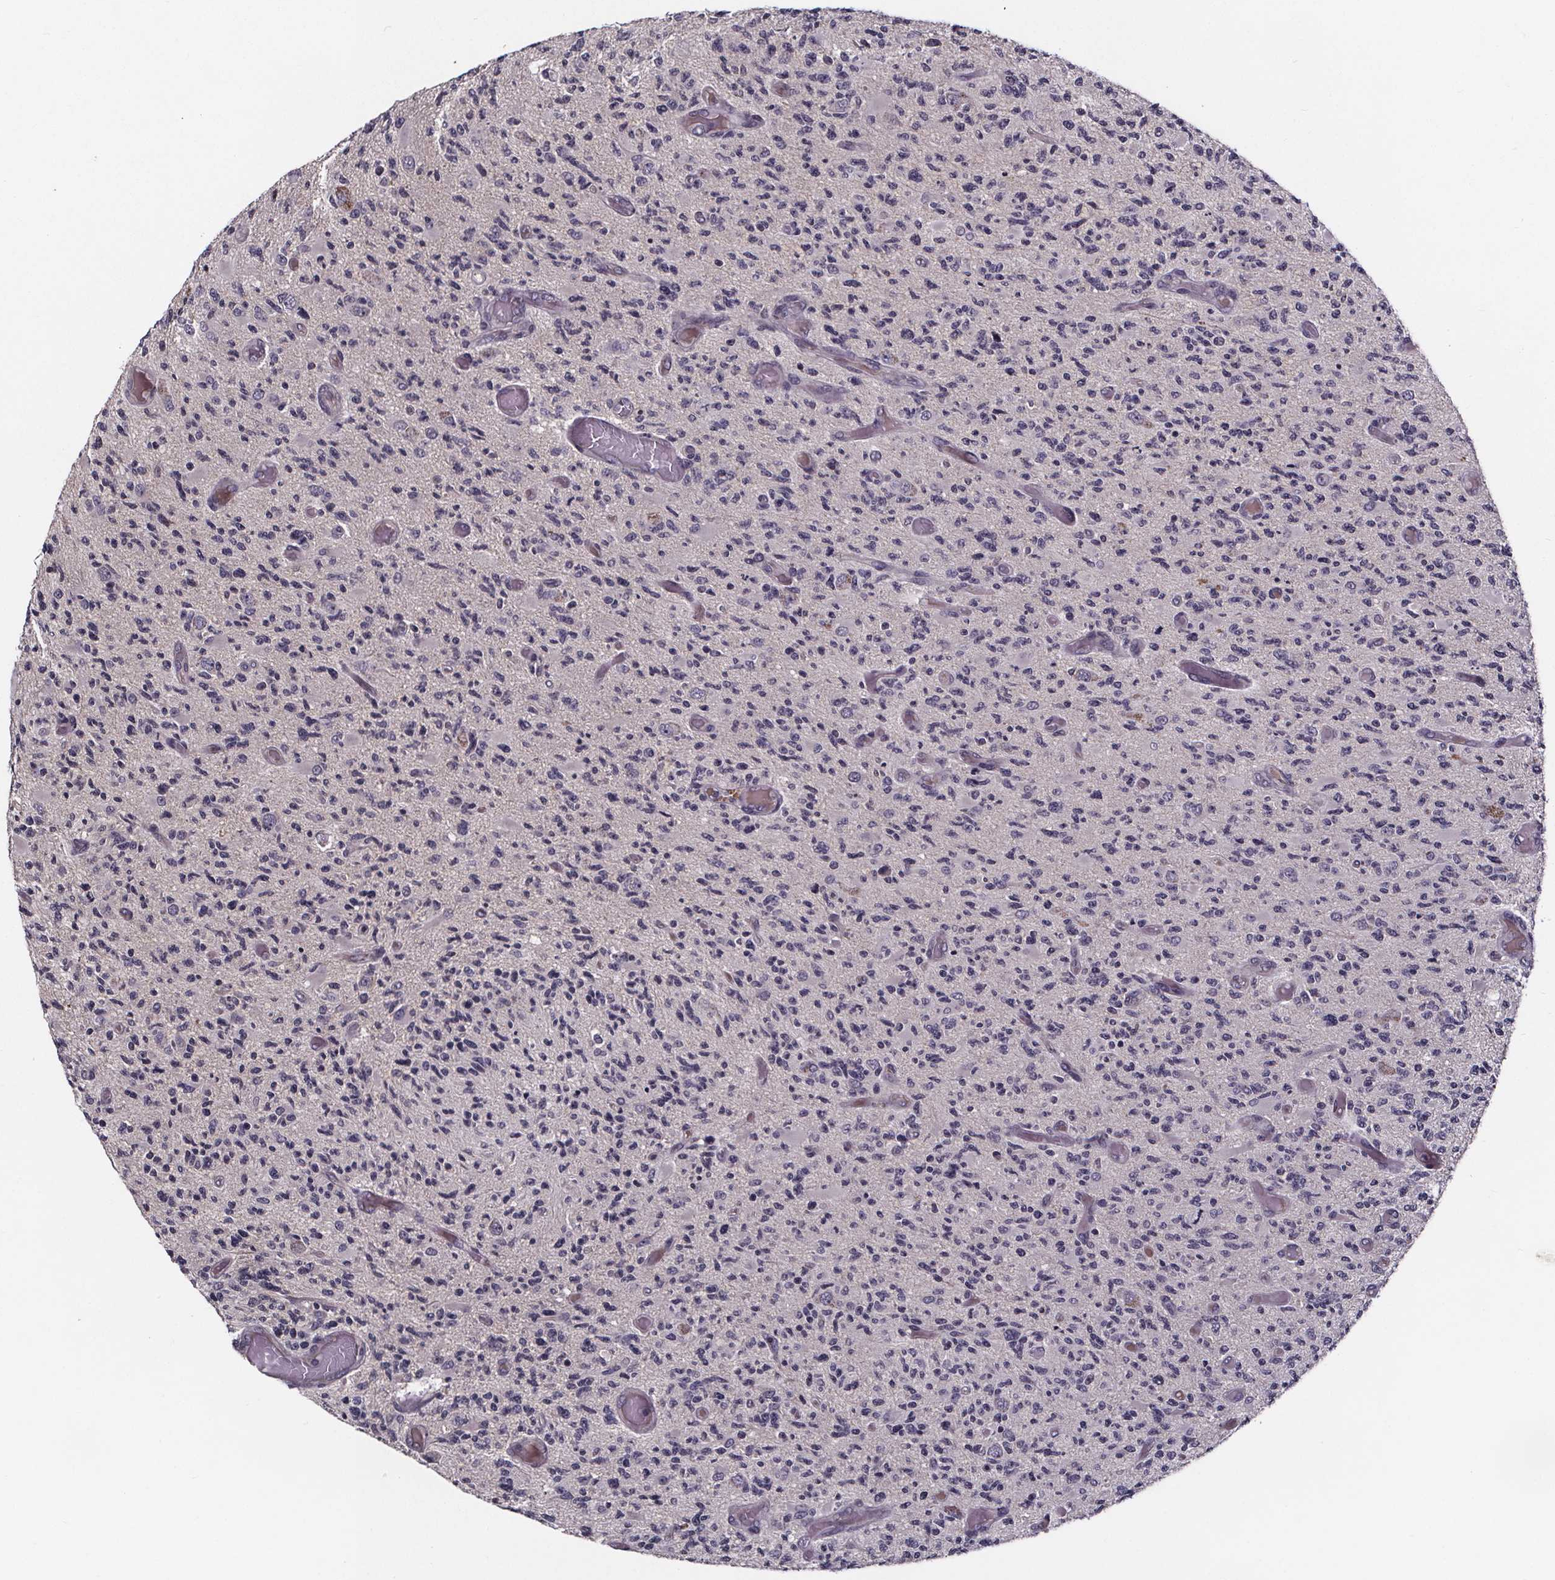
{"staining": {"intensity": "negative", "quantity": "none", "location": "none"}, "tissue": "glioma", "cell_type": "Tumor cells", "image_type": "cancer", "snomed": [{"axis": "morphology", "description": "Glioma, malignant, High grade"}, {"axis": "topography", "description": "Brain"}], "caption": "An immunohistochemistry image of glioma is shown. There is no staining in tumor cells of glioma.", "gene": "NPHP4", "patient": {"sex": "female", "age": 63}}